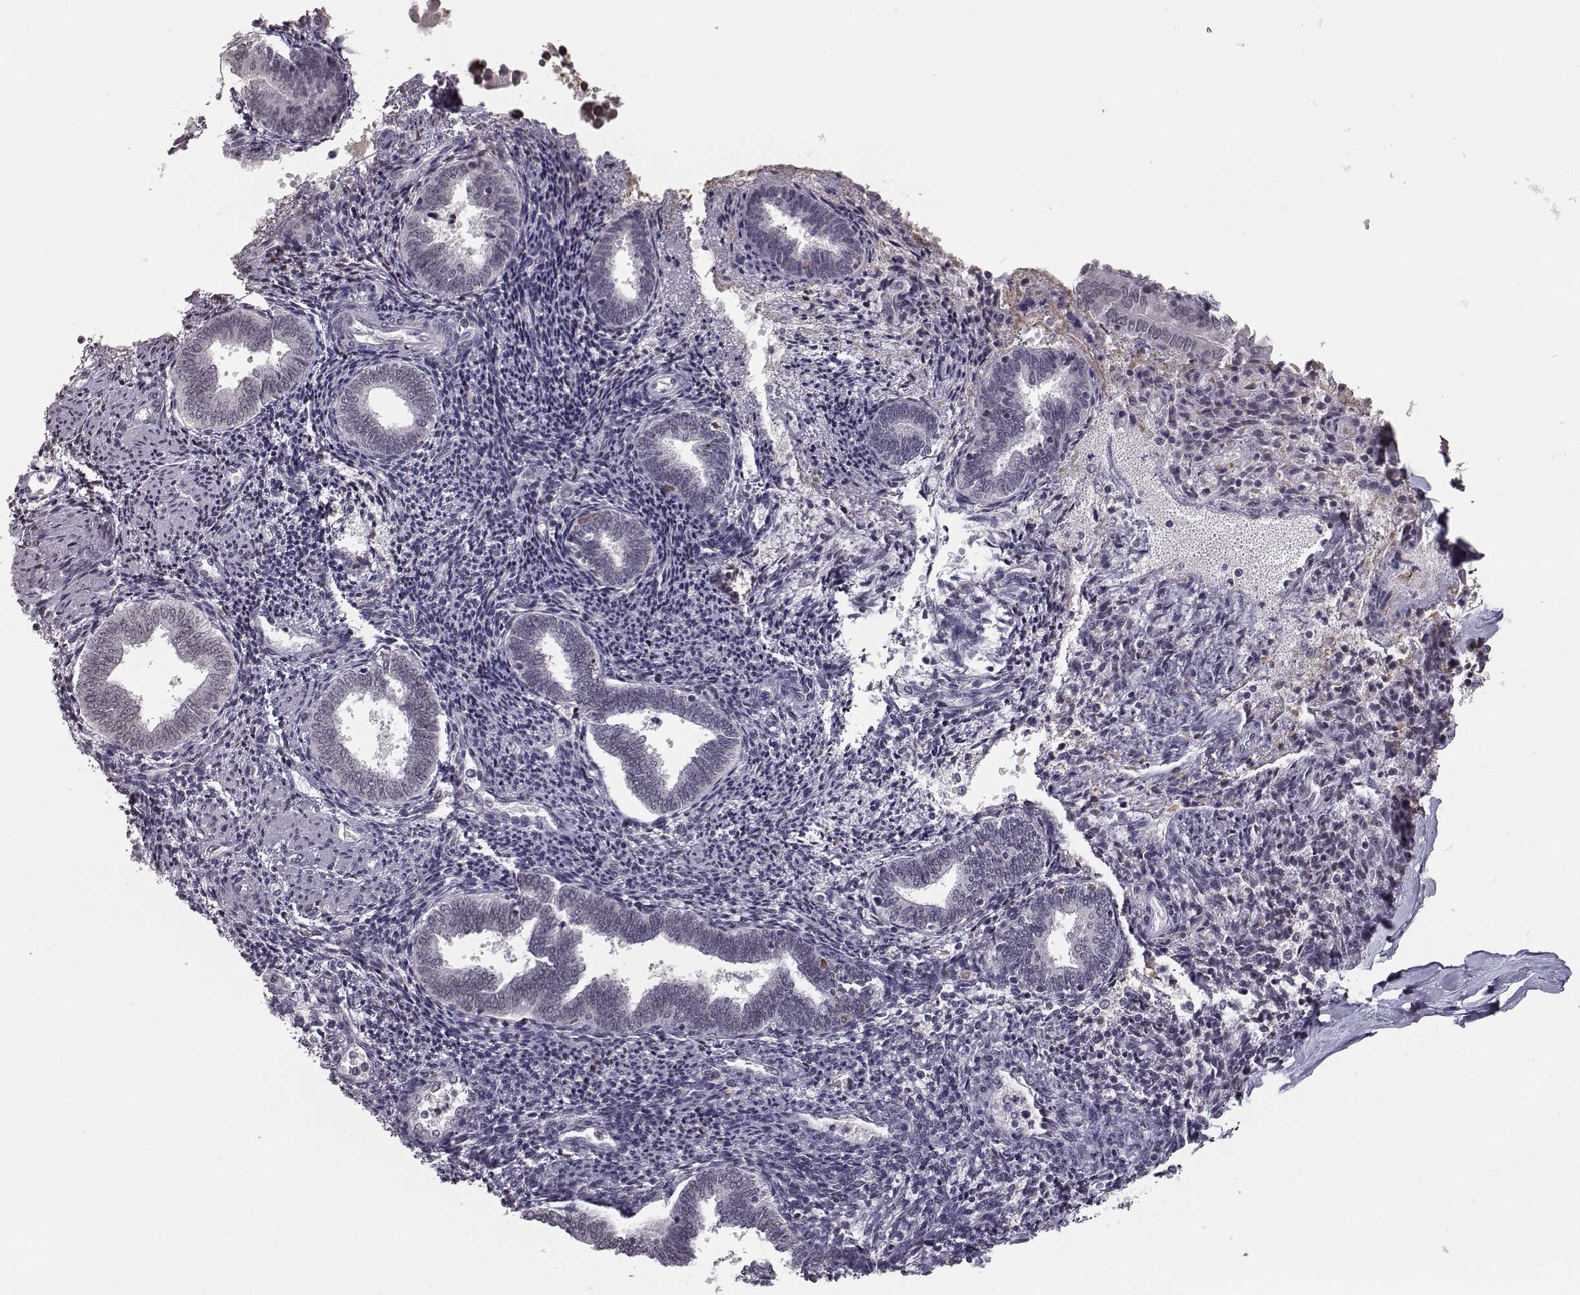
{"staining": {"intensity": "negative", "quantity": "none", "location": "none"}, "tissue": "endometrium", "cell_type": "Cells in endometrial stroma", "image_type": "normal", "snomed": [{"axis": "morphology", "description": "Normal tissue, NOS"}, {"axis": "topography", "description": "Endometrium"}], "caption": "This image is of benign endometrium stained with immunohistochemistry to label a protein in brown with the nuclei are counter-stained blue. There is no positivity in cells in endometrial stroma. (Stains: DAB immunohistochemistry with hematoxylin counter stain, Microscopy: brightfield microscopy at high magnification).", "gene": "NUP37", "patient": {"sex": "female", "age": 42}}